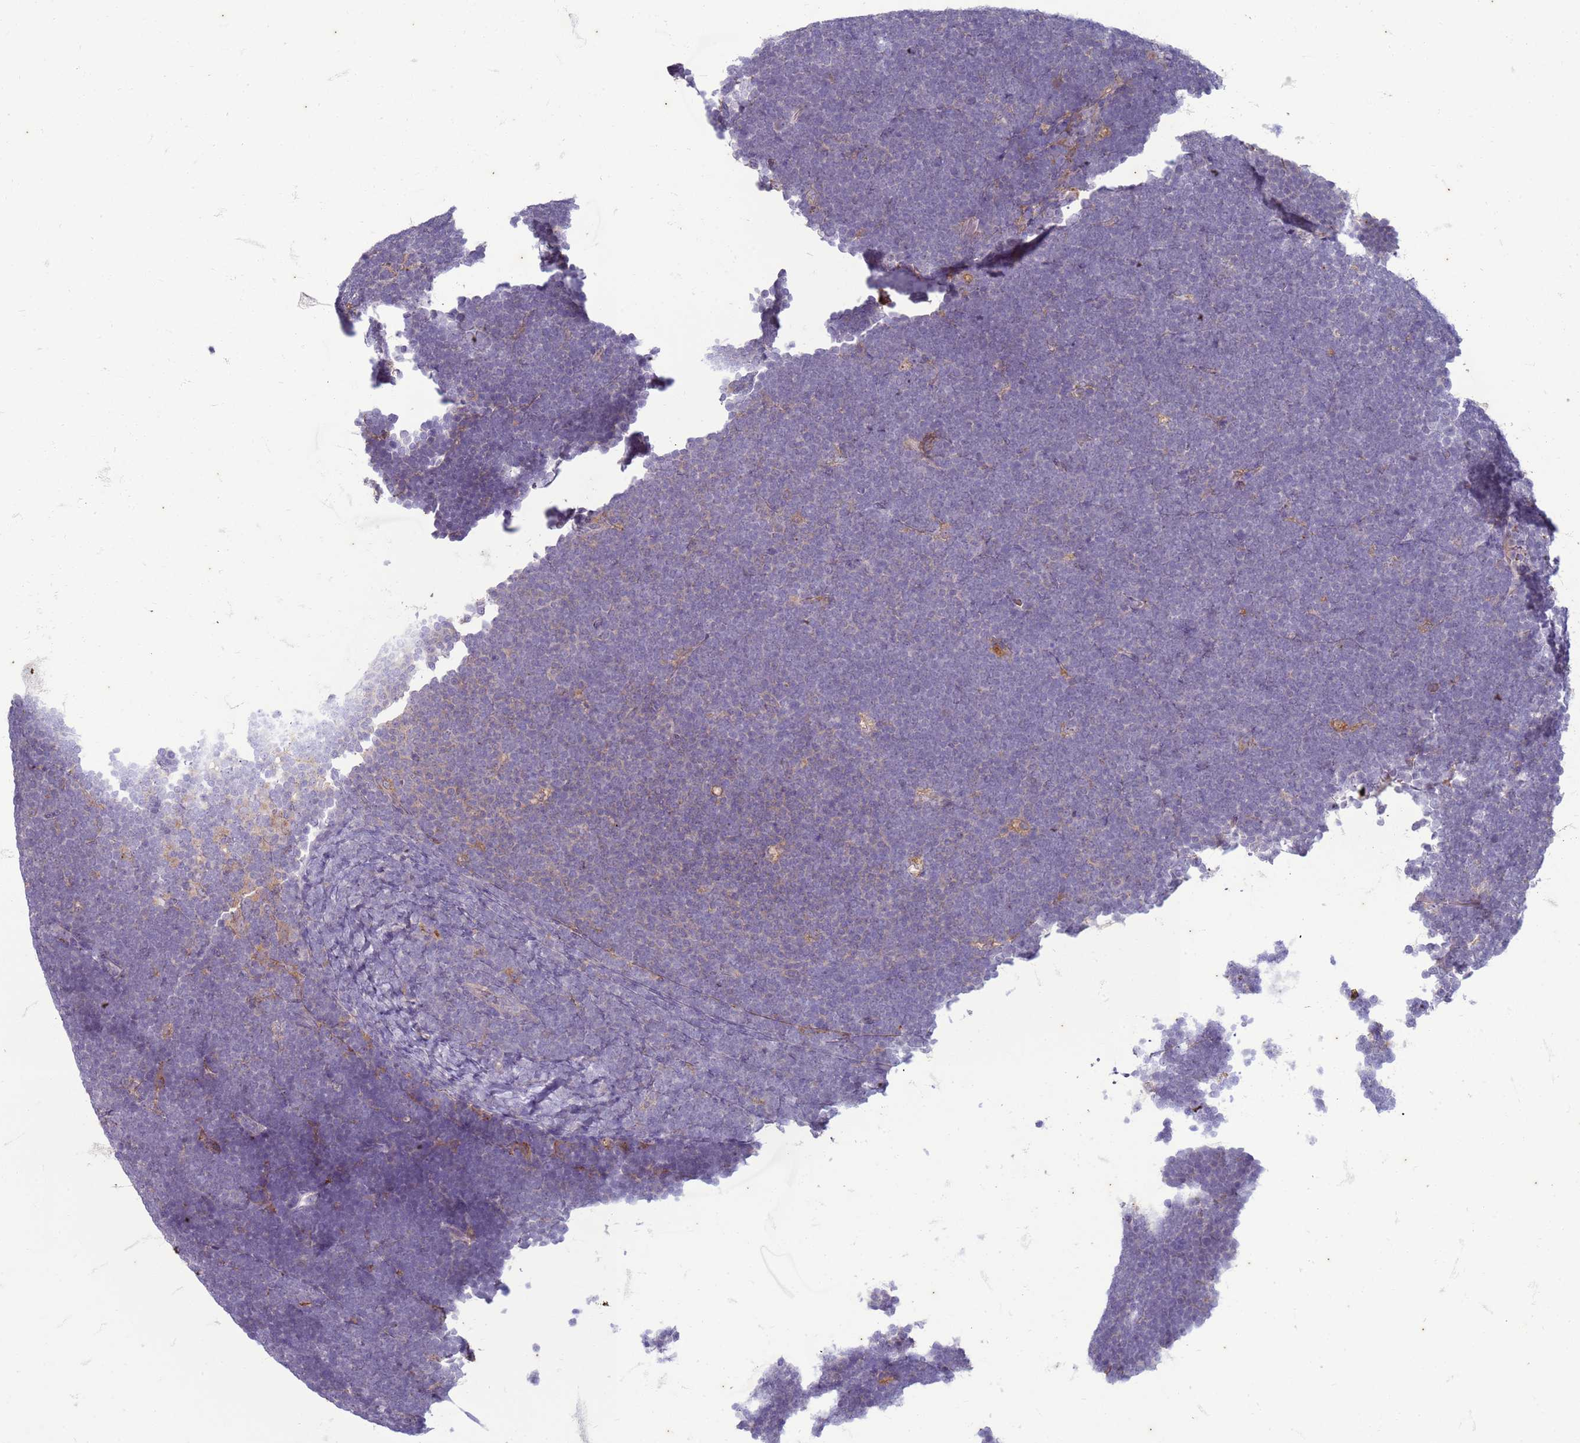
{"staining": {"intensity": "negative", "quantity": "none", "location": "none"}, "tissue": "lymphoma", "cell_type": "Tumor cells", "image_type": "cancer", "snomed": [{"axis": "morphology", "description": "Malignant lymphoma, non-Hodgkin's type, High grade"}, {"axis": "topography", "description": "Lymph node"}], "caption": "A histopathology image of lymphoma stained for a protein displays no brown staining in tumor cells. (Brightfield microscopy of DAB immunohistochemistry (IHC) at high magnification).", "gene": "SLC15A3", "patient": {"sex": "male", "age": 13}}